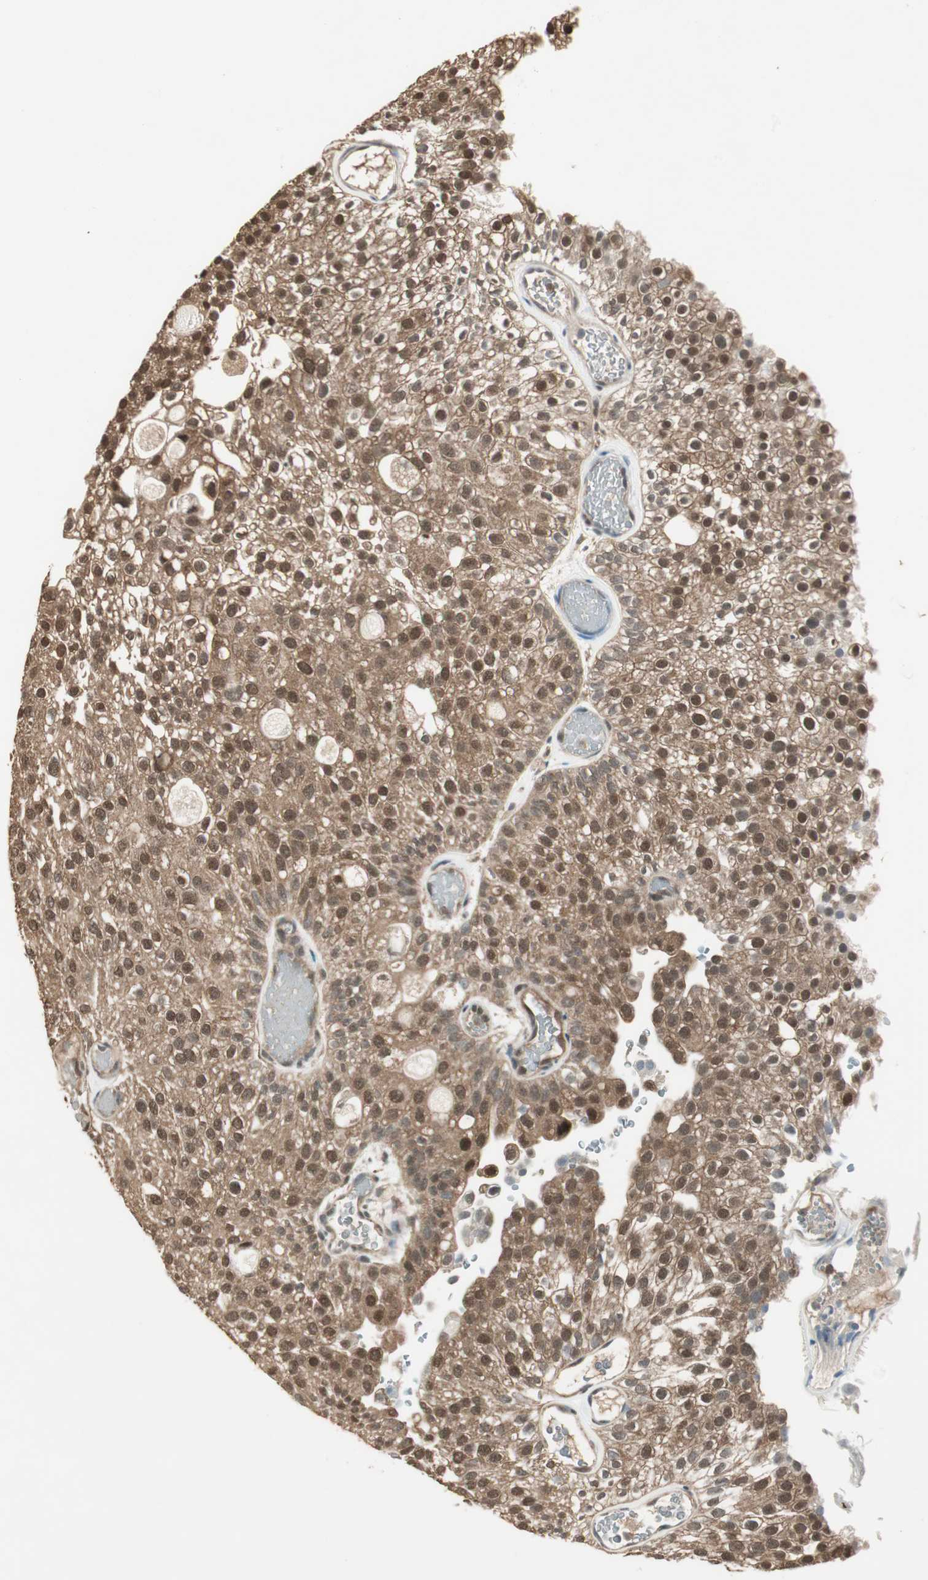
{"staining": {"intensity": "moderate", "quantity": ">75%", "location": "cytoplasmic/membranous,nuclear"}, "tissue": "urothelial cancer", "cell_type": "Tumor cells", "image_type": "cancer", "snomed": [{"axis": "morphology", "description": "Urothelial carcinoma, Low grade"}, {"axis": "topography", "description": "Urinary bladder"}], "caption": "Protein expression by immunohistochemistry exhibits moderate cytoplasmic/membranous and nuclear staining in about >75% of tumor cells in urothelial carcinoma (low-grade). The protein of interest is stained brown, and the nuclei are stained in blue (DAB (3,3'-diaminobenzidine) IHC with brightfield microscopy, high magnification).", "gene": "USP5", "patient": {"sex": "male", "age": 78}}